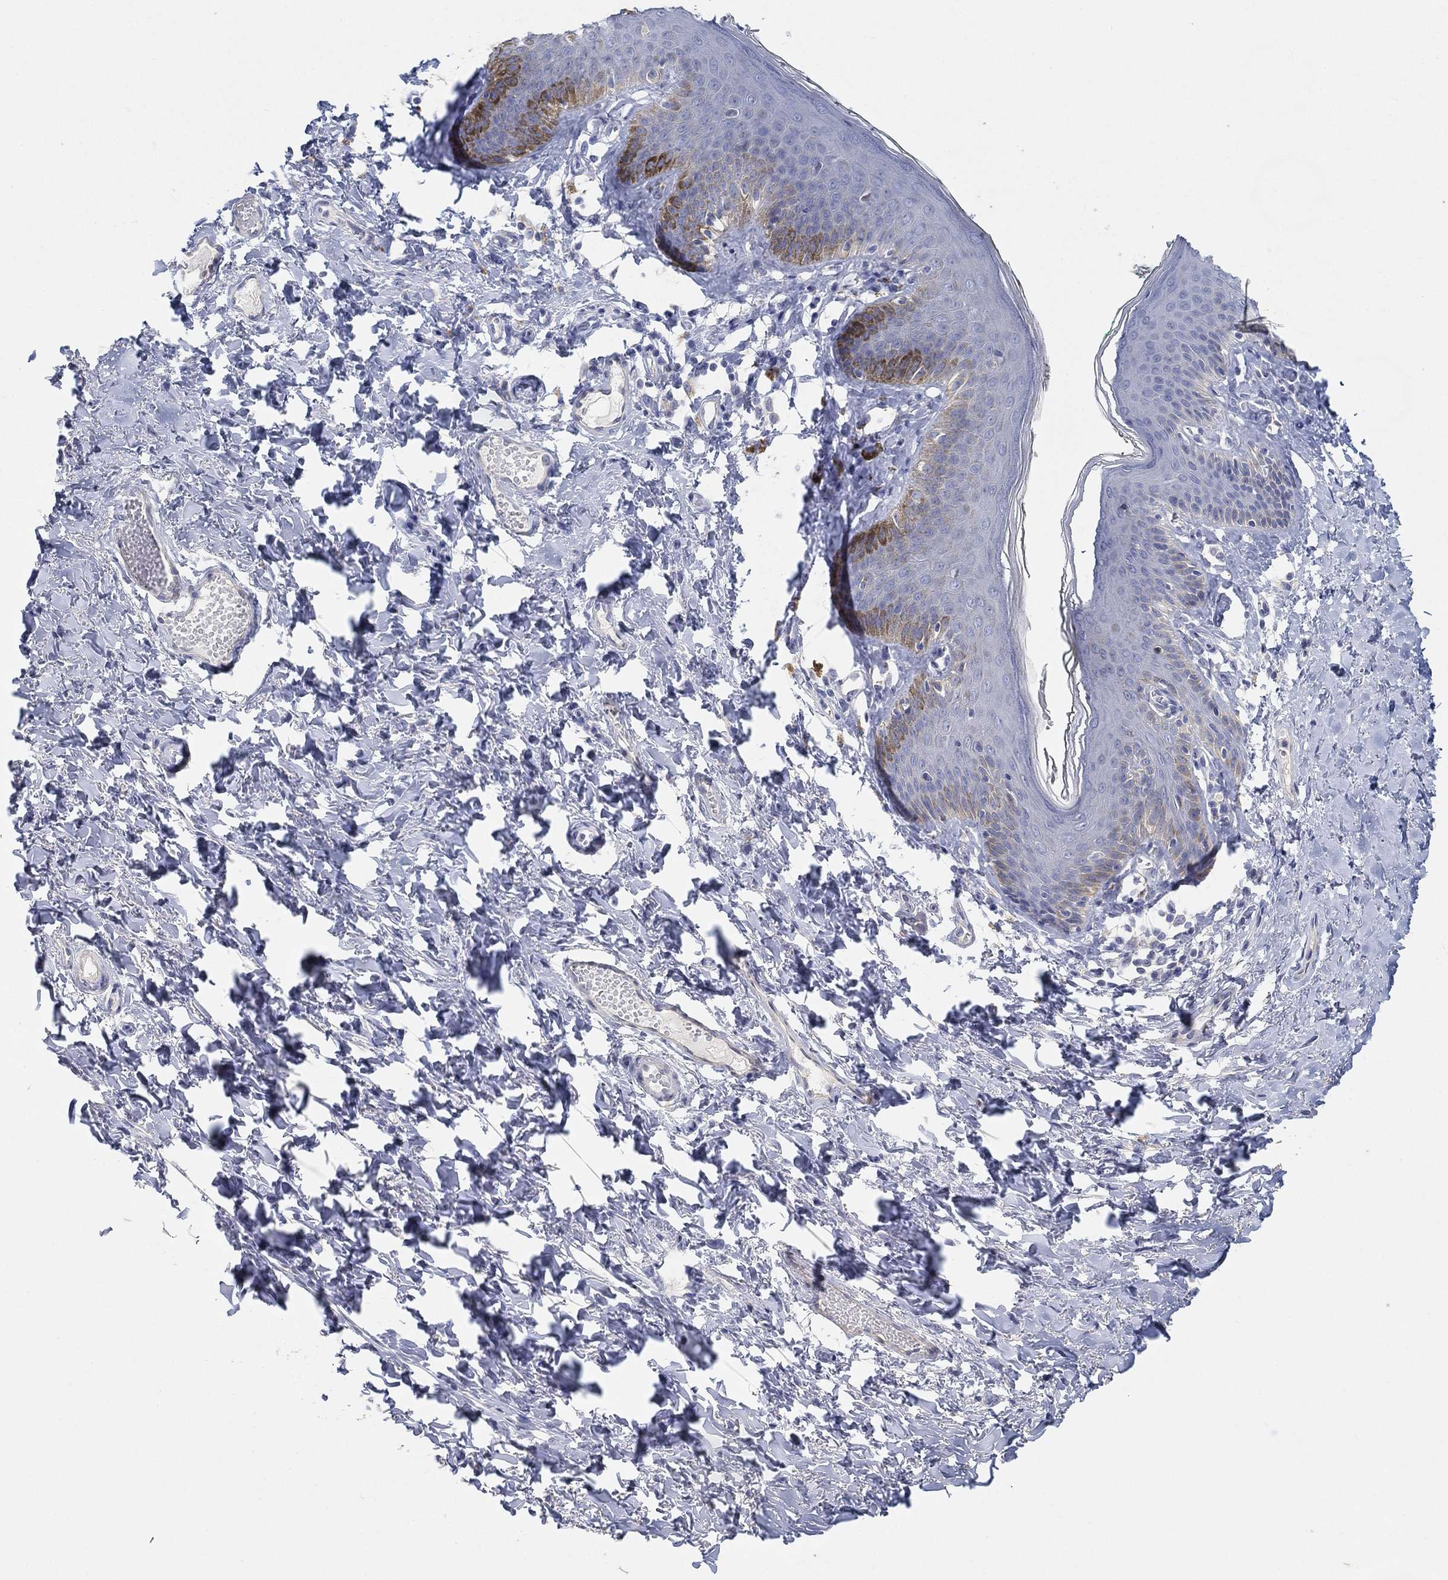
{"staining": {"intensity": "negative", "quantity": "none", "location": "none"}, "tissue": "vagina", "cell_type": "Squamous epithelial cells", "image_type": "normal", "snomed": [{"axis": "morphology", "description": "Normal tissue, NOS"}, {"axis": "topography", "description": "Vagina"}], "caption": "Protein analysis of unremarkable vagina shows no significant staining in squamous epithelial cells.", "gene": "FAM187B", "patient": {"sex": "female", "age": 66}}